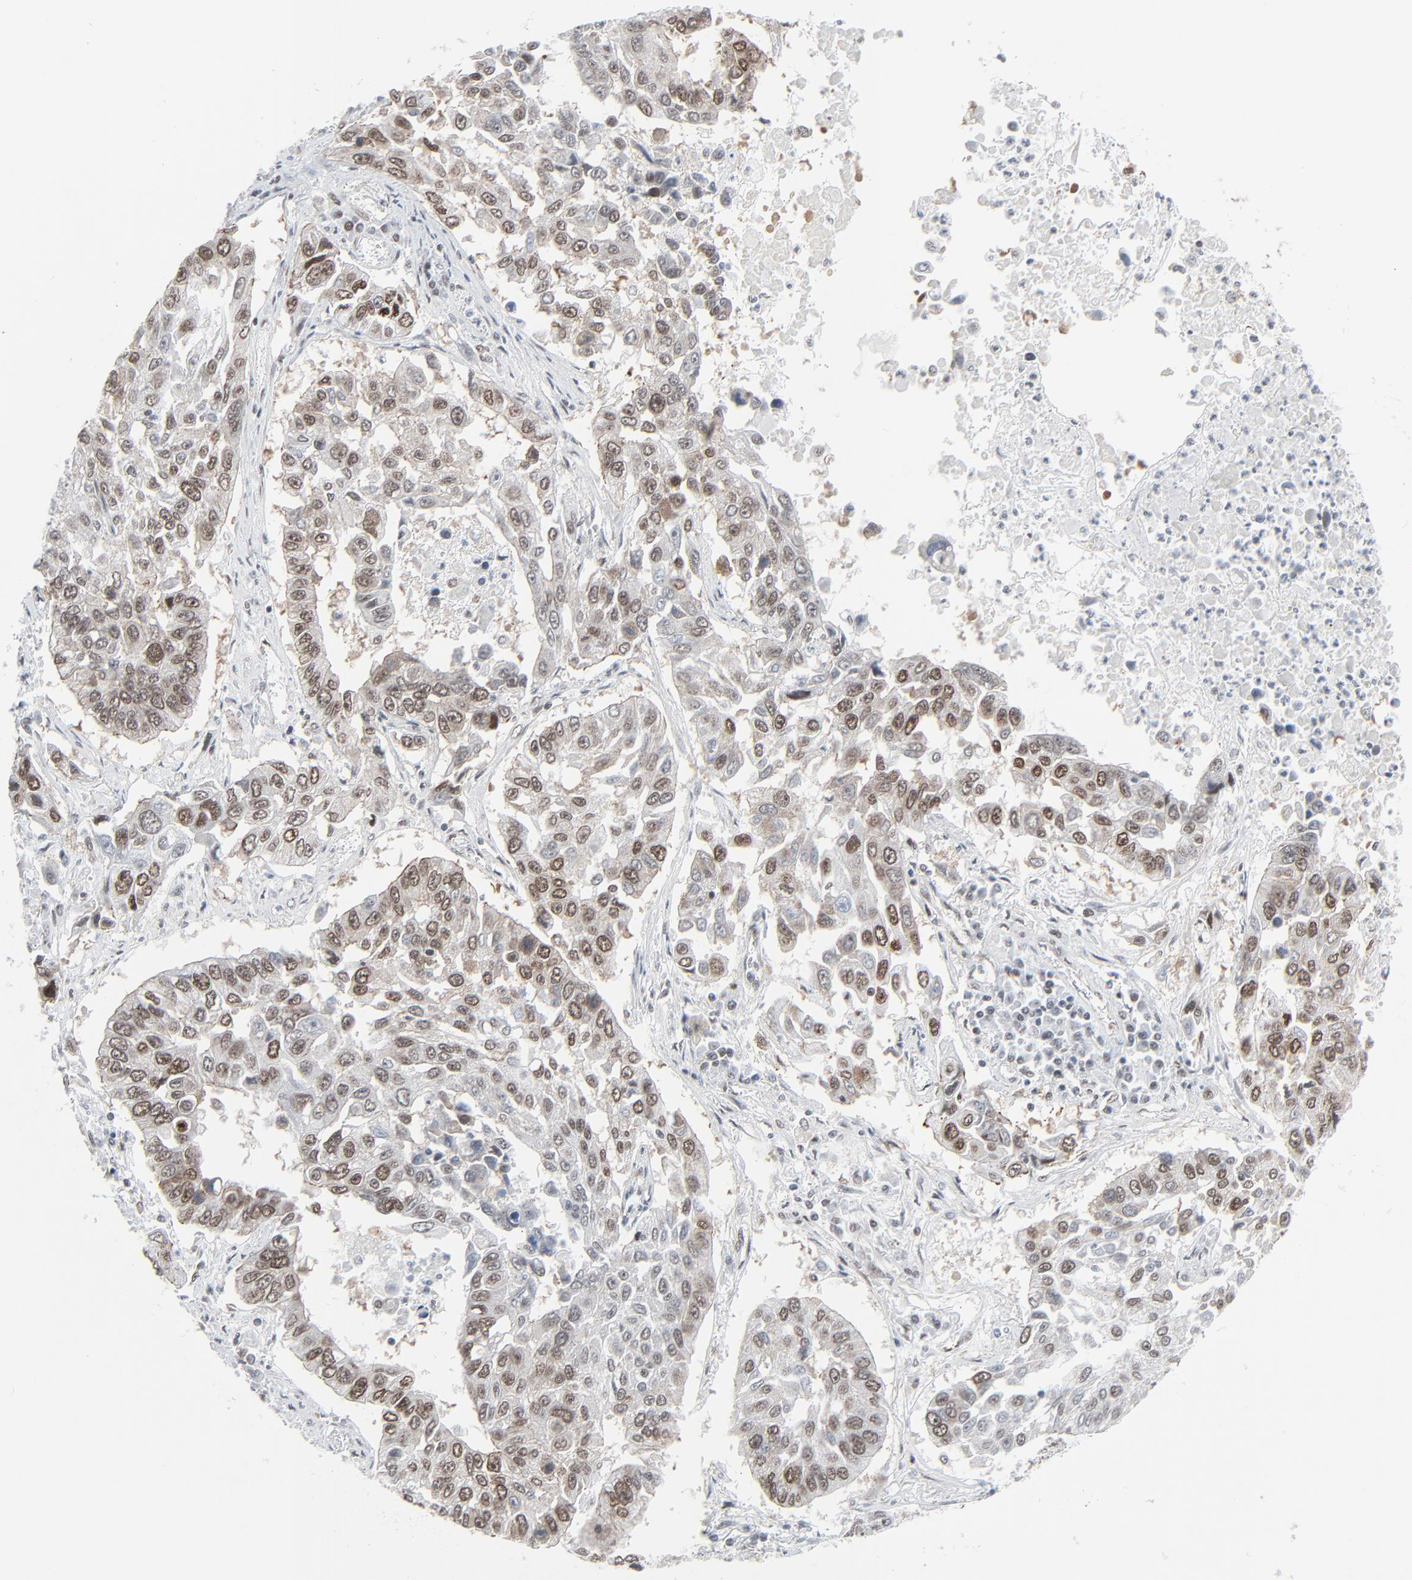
{"staining": {"intensity": "moderate", "quantity": ">75%", "location": "nuclear"}, "tissue": "lung cancer", "cell_type": "Tumor cells", "image_type": "cancer", "snomed": [{"axis": "morphology", "description": "Squamous cell carcinoma, NOS"}, {"axis": "topography", "description": "Lung"}], "caption": "There is medium levels of moderate nuclear positivity in tumor cells of lung squamous cell carcinoma, as demonstrated by immunohistochemical staining (brown color).", "gene": "FBXO28", "patient": {"sex": "male", "age": 71}}